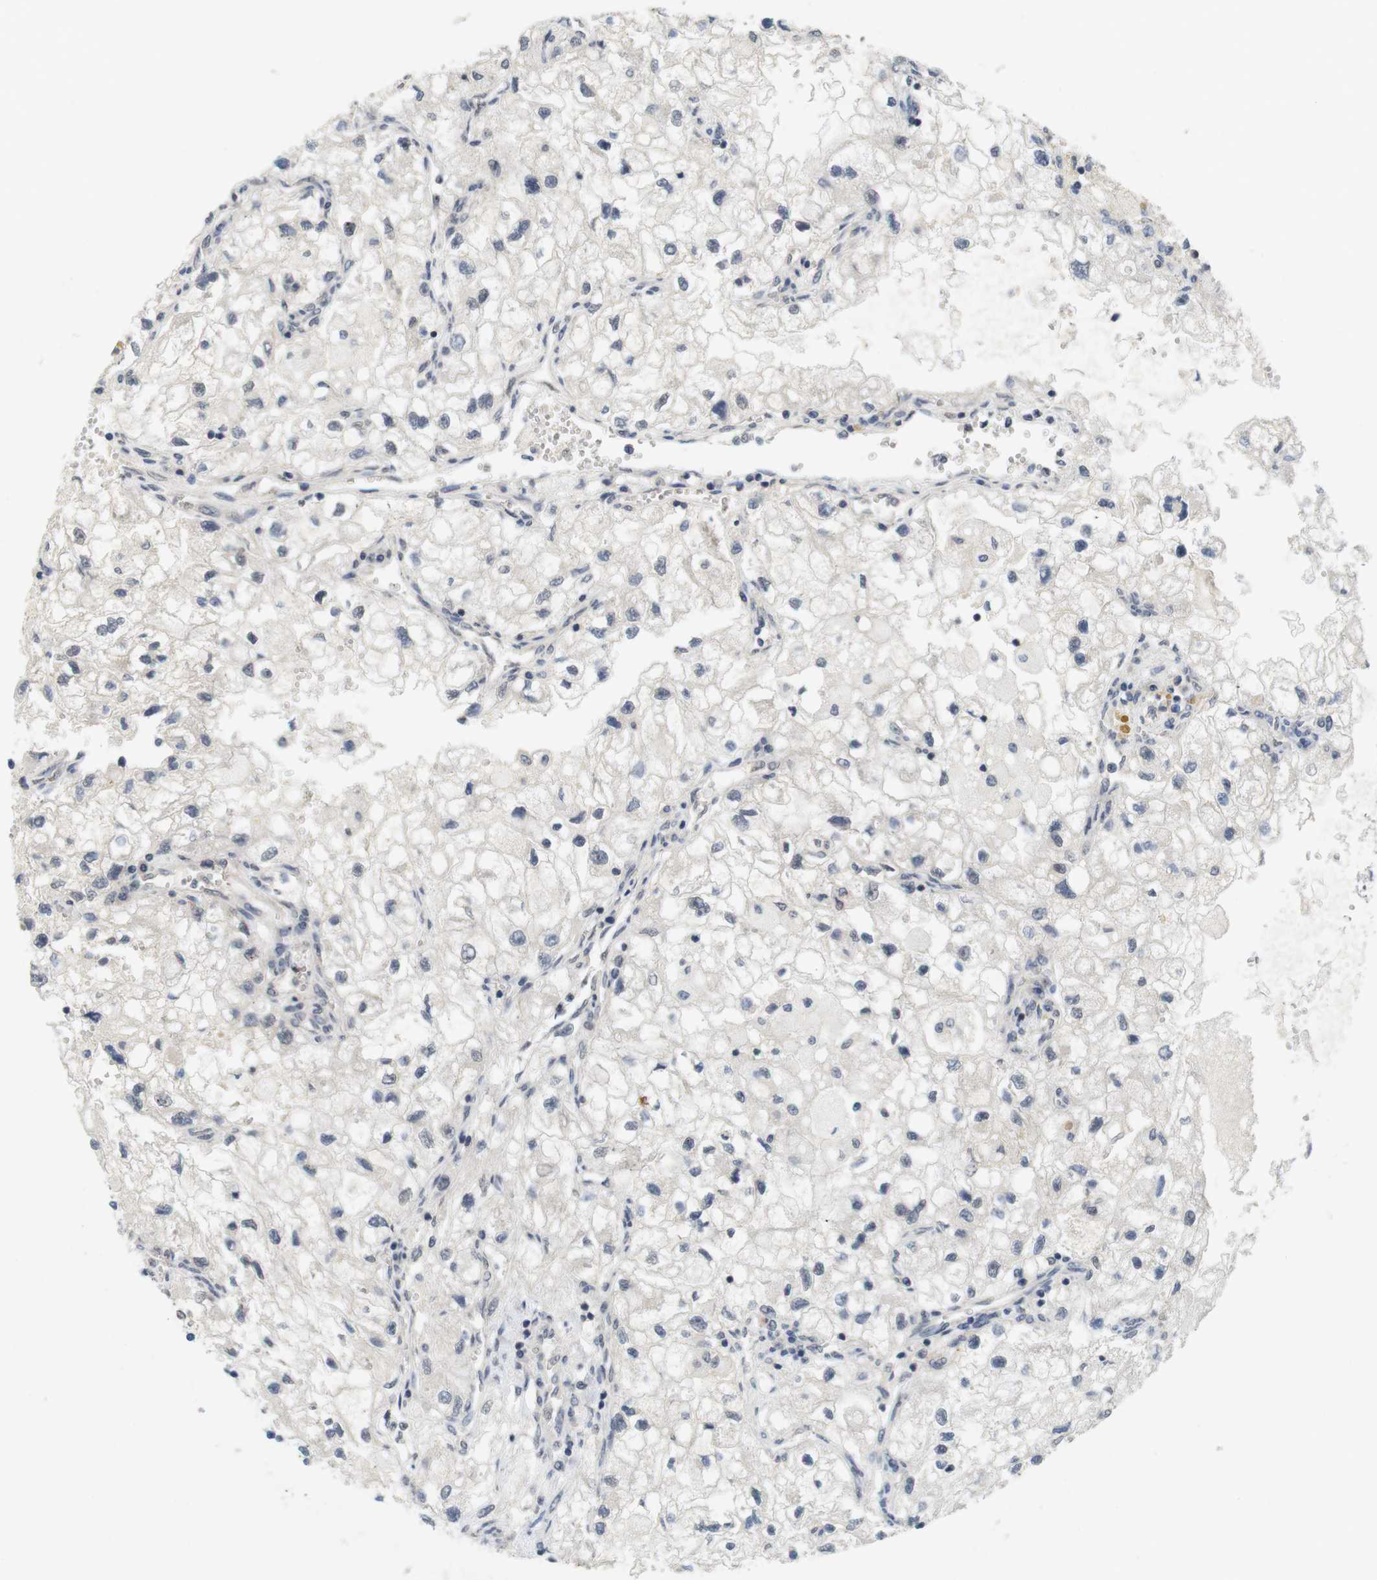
{"staining": {"intensity": "negative", "quantity": "none", "location": "none"}, "tissue": "renal cancer", "cell_type": "Tumor cells", "image_type": "cancer", "snomed": [{"axis": "morphology", "description": "Adenocarcinoma, NOS"}, {"axis": "topography", "description": "Kidney"}], "caption": "Immunohistochemistry (IHC) photomicrograph of neoplastic tissue: renal adenocarcinoma stained with DAB displays no significant protein expression in tumor cells.", "gene": "SKP2", "patient": {"sex": "female", "age": 70}}